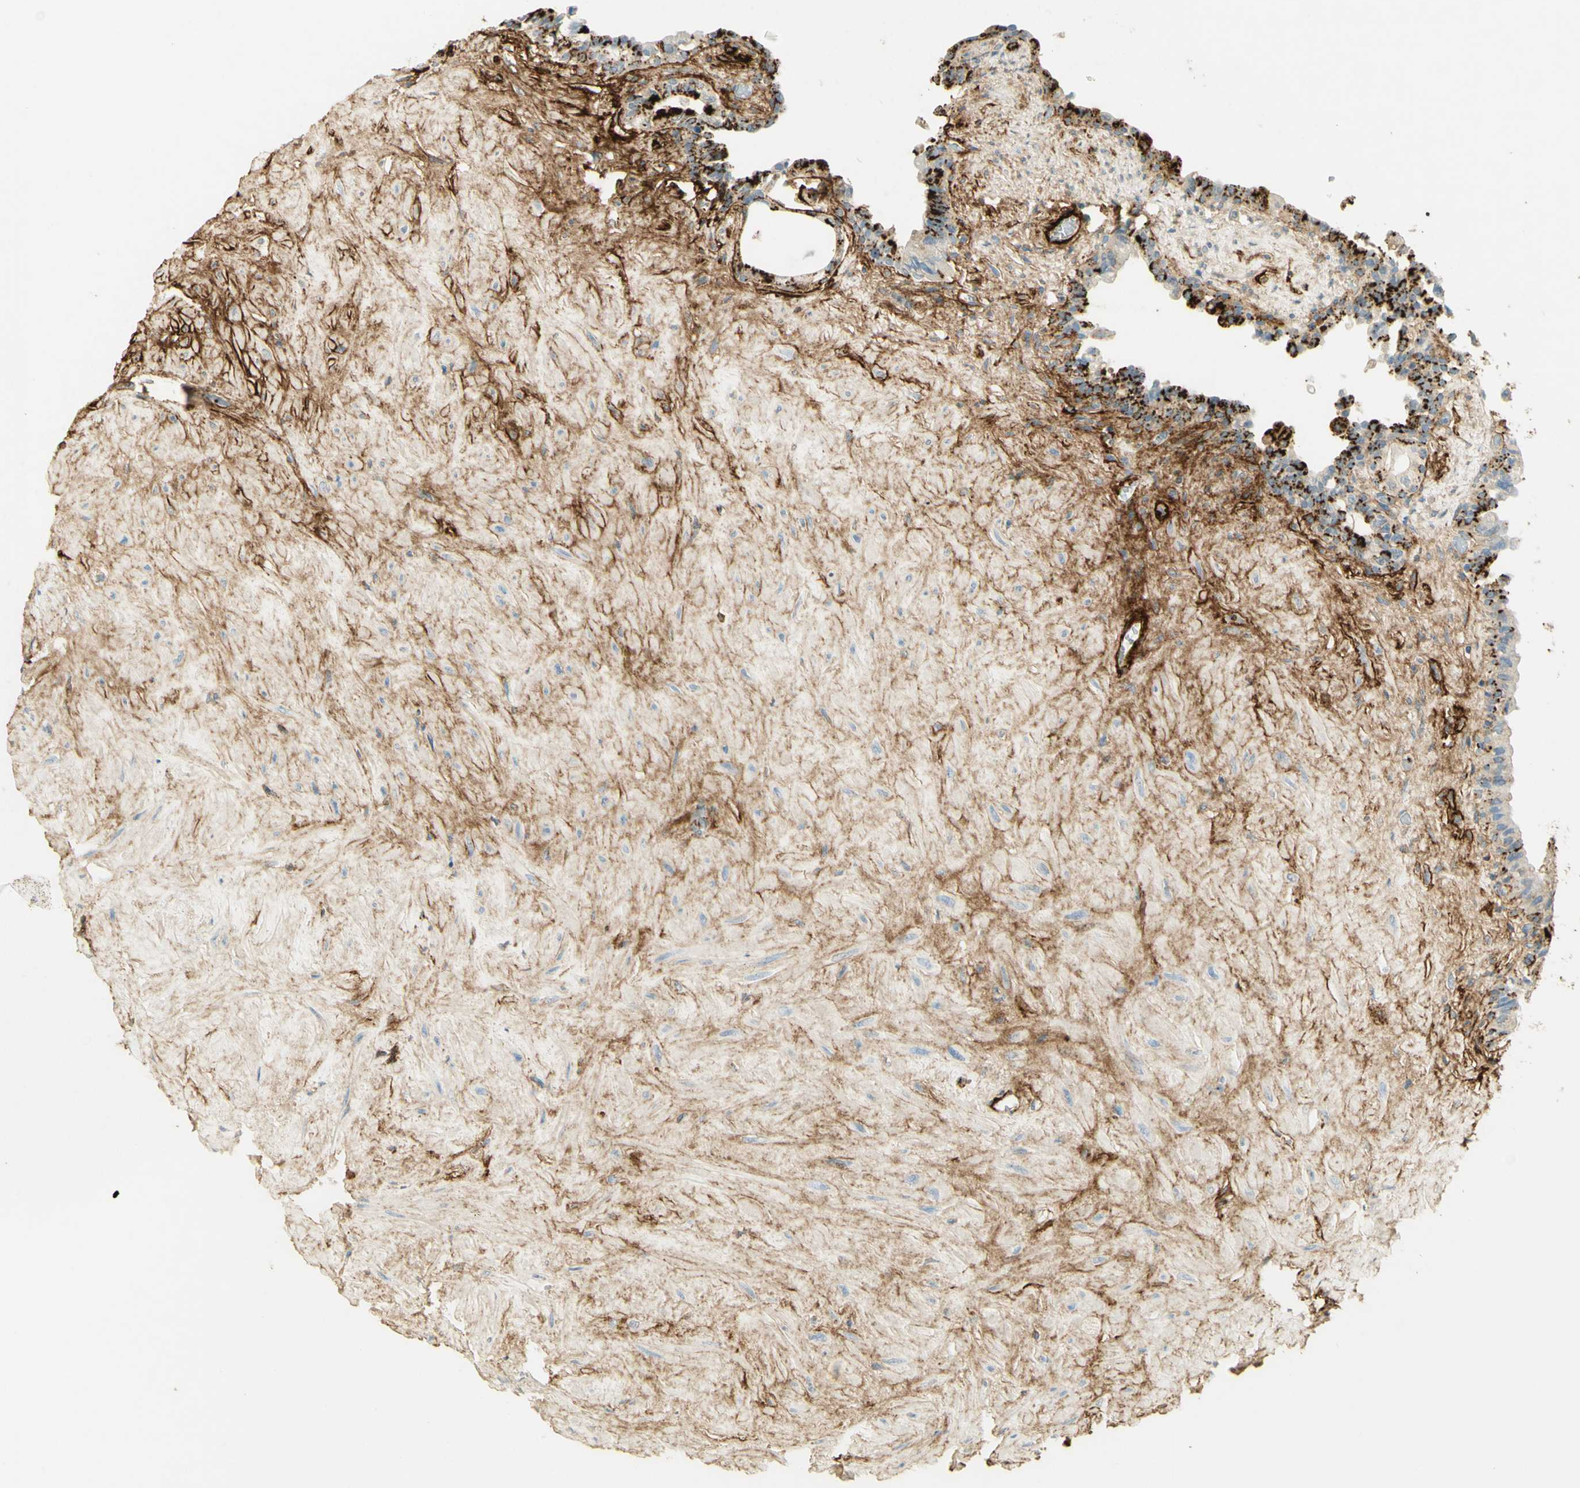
{"staining": {"intensity": "strong", "quantity": "<25%", "location": "cytoplasmic/membranous"}, "tissue": "seminal vesicle", "cell_type": "Glandular cells", "image_type": "normal", "snomed": [{"axis": "morphology", "description": "Normal tissue, NOS"}, {"axis": "topography", "description": "Seminal veicle"}], "caption": "Unremarkable seminal vesicle exhibits strong cytoplasmic/membranous staining in approximately <25% of glandular cells The protein of interest is shown in brown color, while the nuclei are stained blue..", "gene": "TNN", "patient": {"sex": "male", "age": 63}}